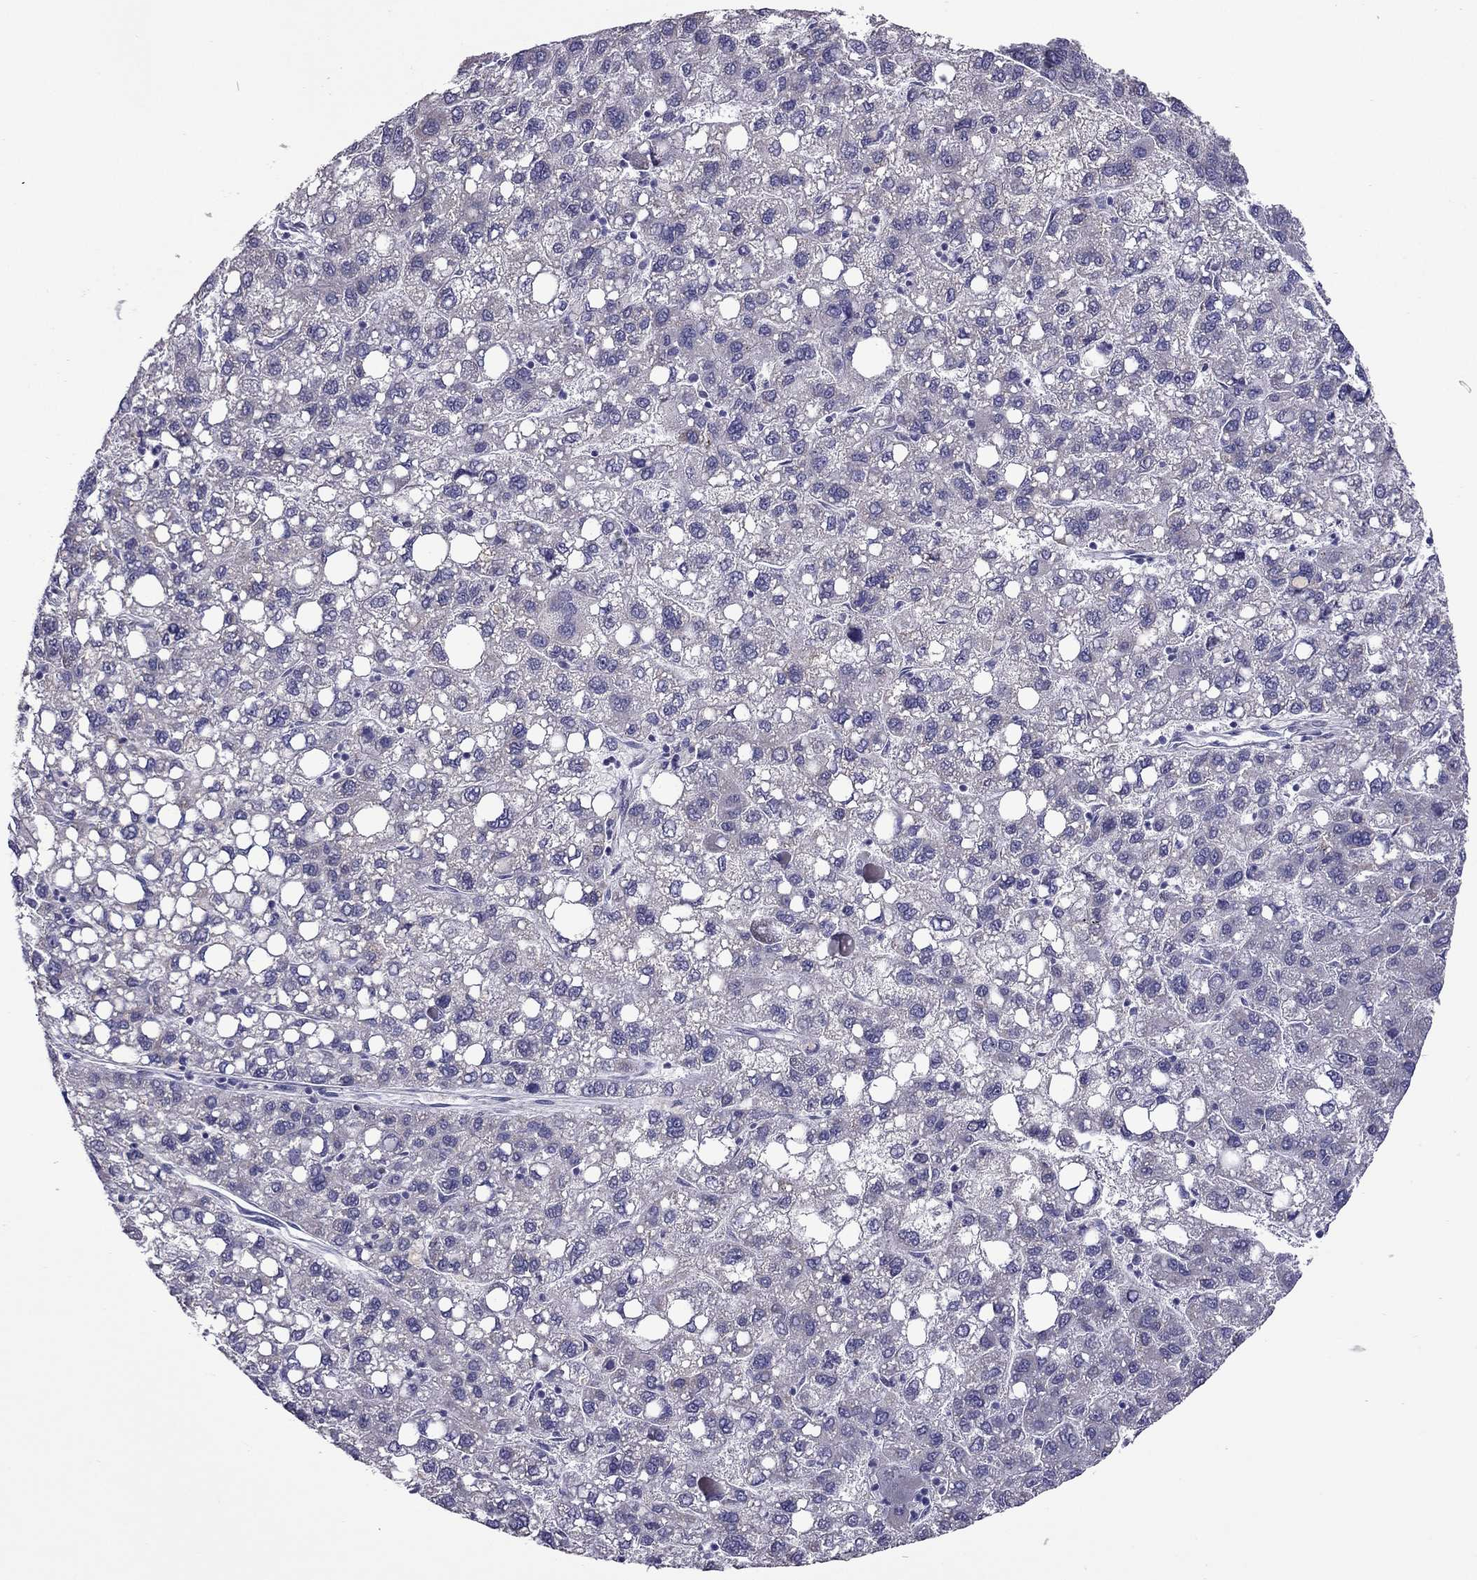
{"staining": {"intensity": "negative", "quantity": "none", "location": "none"}, "tissue": "liver cancer", "cell_type": "Tumor cells", "image_type": "cancer", "snomed": [{"axis": "morphology", "description": "Carcinoma, Hepatocellular, NOS"}, {"axis": "topography", "description": "Liver"}], "caption": "Tumor cells are negative for protein expression in human liver hepatocellular carcinoma. (Brightfield microscopy of DAB (3,3'-diaminobenzidine) IHC at high magnification).", "gene": "MYBPH", "patient": {"sex": "female", "age": 82}}